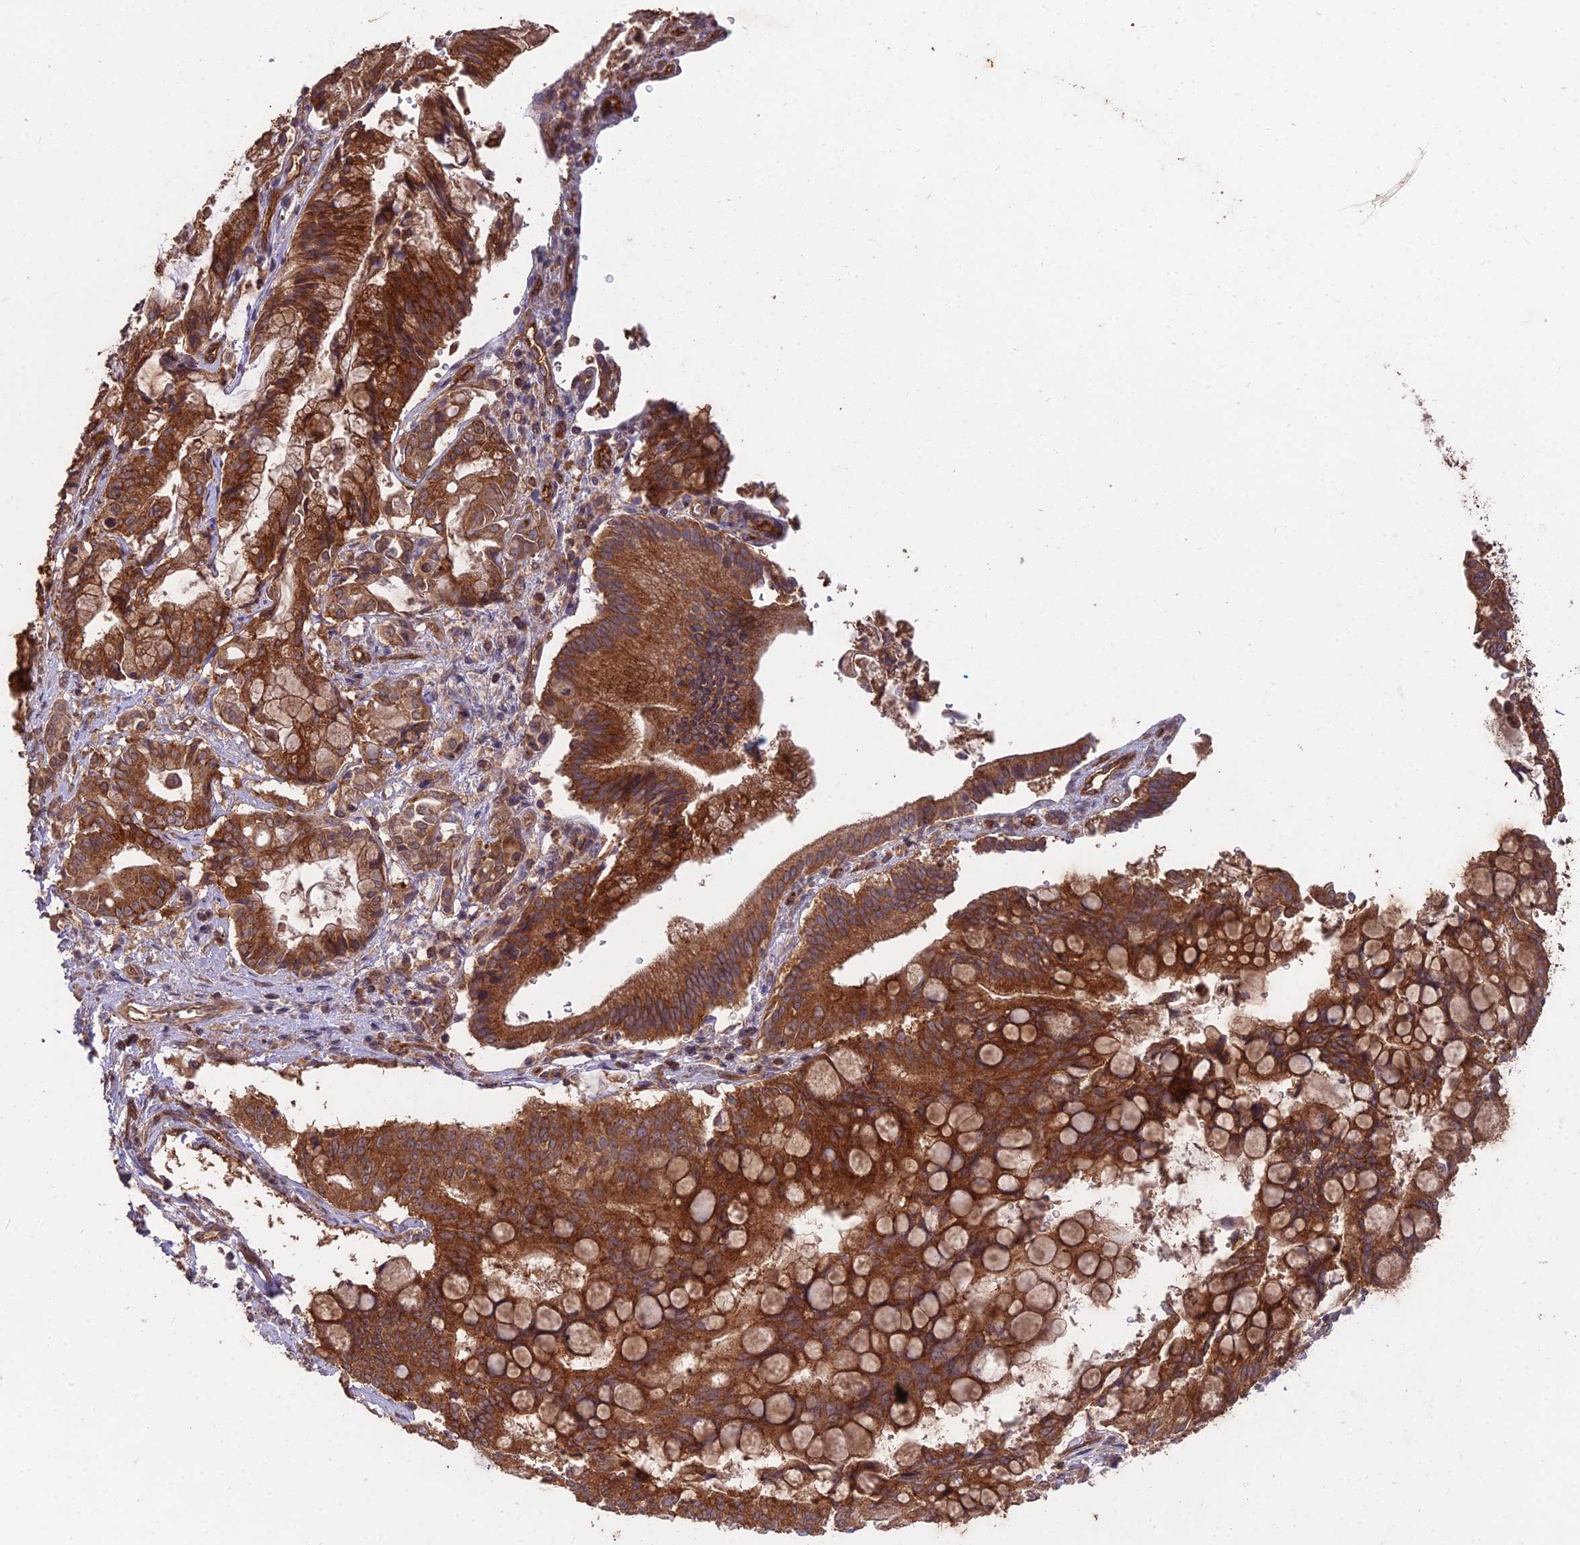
{"staining": {"intensity": "strong", "quantity": ">75%", "location": "cytoplasmic/membranous"}, "tissue": "pancreatic cancer", "cell_type": "Tumor cells", "image_type": "cancer", "snomed": [{"axis": "morphology", "description": "Adenocarcinoma, NOS"}, {"axis": "topography", "description": "Pancreas"}], "caption": "Immunohistochemical staining of human pancreatic cancer exhibits high levels of strong cytoplasmic/membranous protein expression in about >75% of tumor cells. (brown staining indicates protein expression, while blue staining denotes nuclei).", "gene": "CEMIP2", "patient": {"sex": "male", "age": 68}}